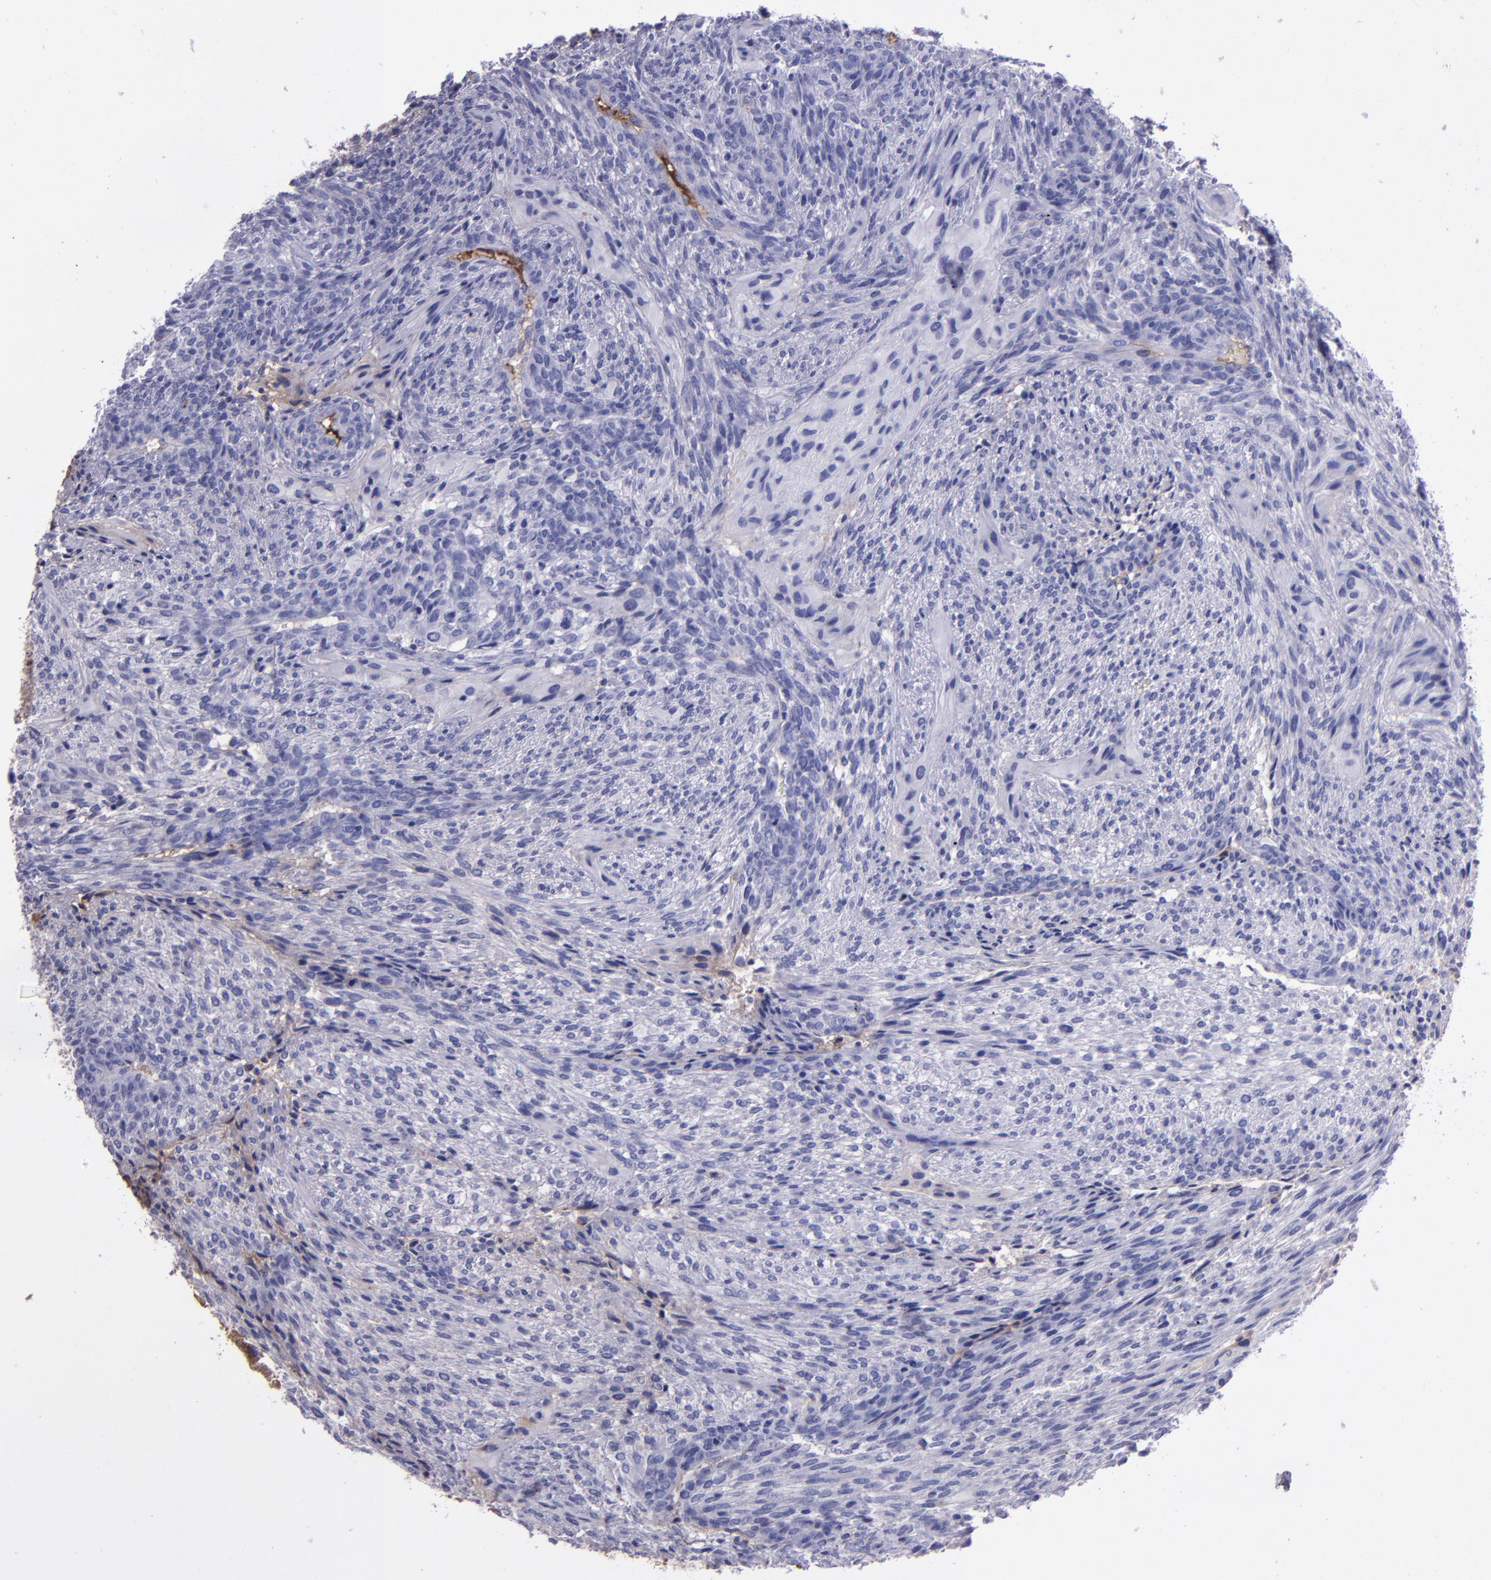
{"staining": {"intensity": "negative", "quantity": "none", "location": "none"}, "tissue": "glioma", "cell_type": "Tumor cells", "image_type": "cancer", "snomed": [{"axis": "morphology", "description": "Glioma, malignant, High grade"}, {"axis": "topography", "description": "Cerebral cortex"}], "caption": "A high-resolution histopathology image shows IHC staining of malignant glioma (high-grade), which reveals no significant staining in tumor cells.", "gene": "A2M", "patient": {"sex": "female", "age": 55}}